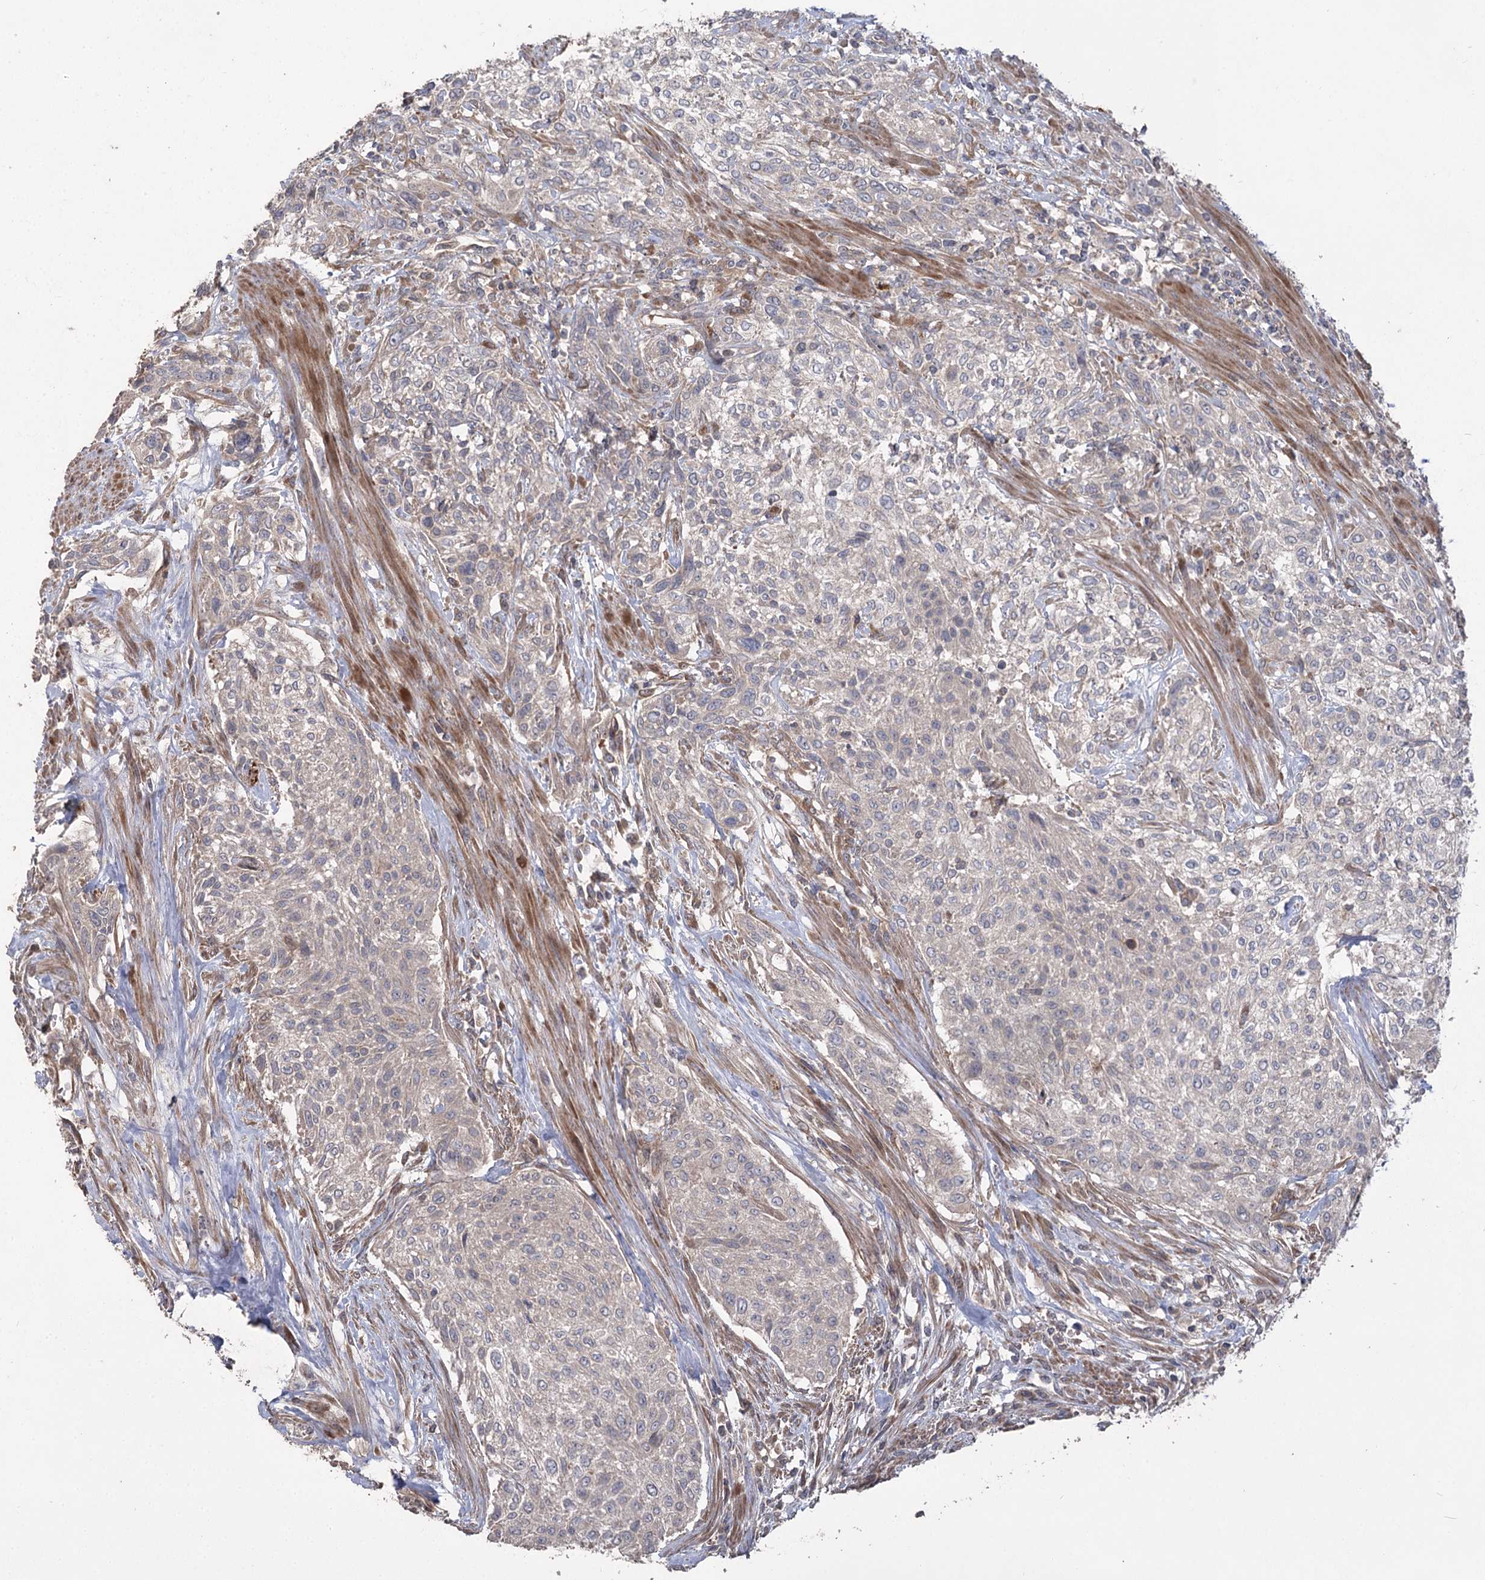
{"staining": {"intensity": "negative", "quantity": "none", "location": "none"}, "tissue": "urothelial cancer", "cell_type": "Tumor cells", "image_type": "cancer", "snomed": [{"axis": "morphology", "description": "Normal tissue, NOS"}, {"axis": "morphology", "description": "Urothelial carcinoma, NOS"}, {"axis": "topography", "description": "Urinary bladder"}, {"axis": "topography", "description": "Peripheral nerve tissue"}], "caption": "Human urothelial cancer stained for a protein using immunohistochemistry displays no positivity in tumor cells.", "gene": "RIN2", "patient": {"sex": "male", "age": 35}}